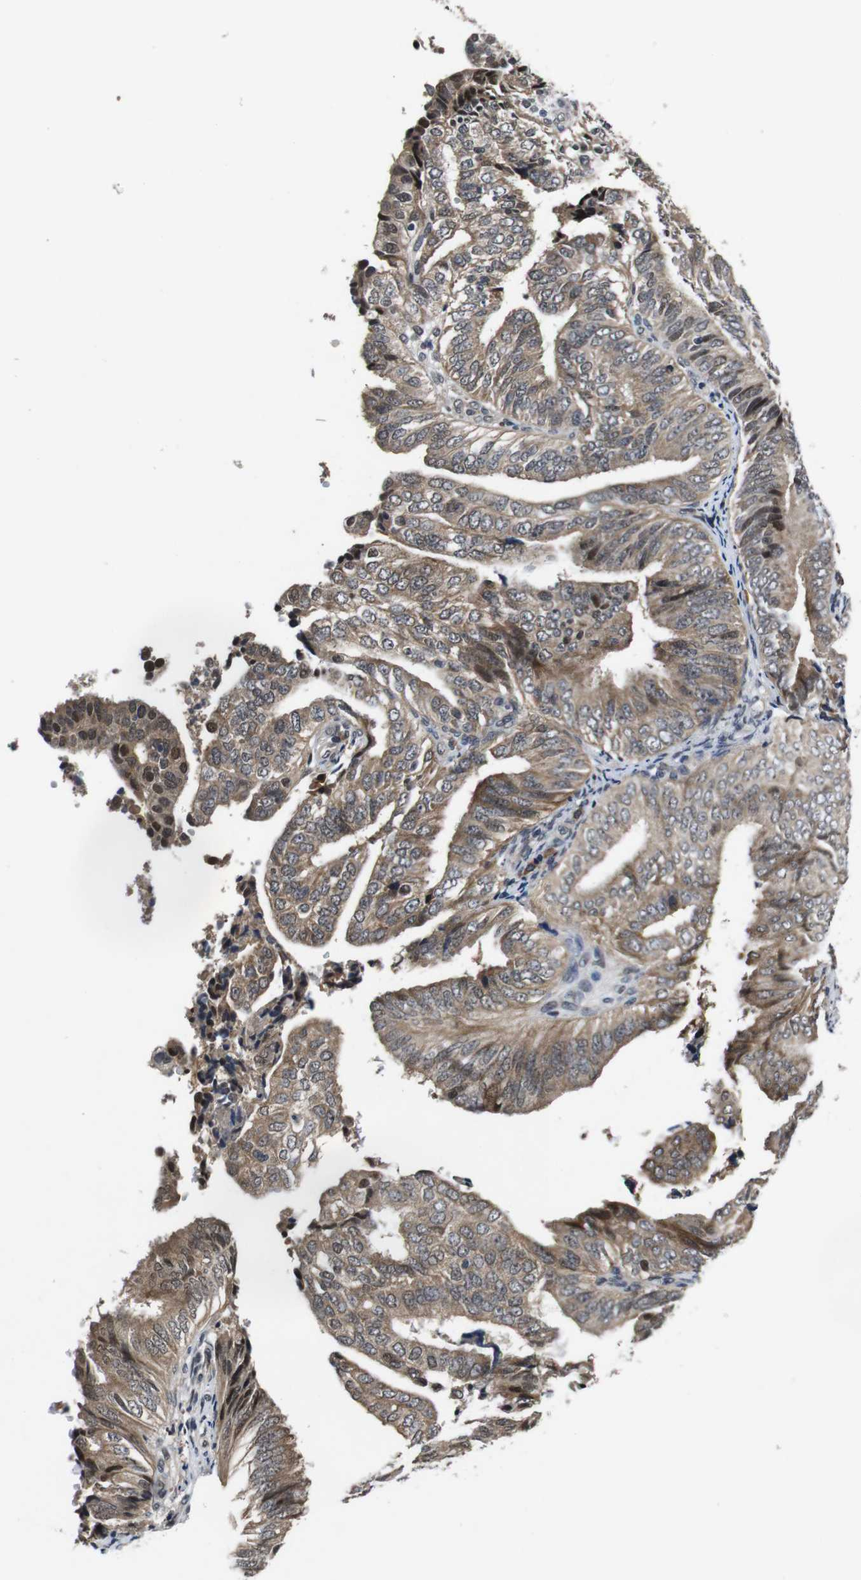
{"staining": {"intensity": "weak", "quantity": ">75%", "location": "cytoplasmic/membranous,nuclear"}, "tissue": "endometrial cancer", "cell_type": "Tumor cells", "image_type": "cancer", "snomed": [{"axis": "morphology", "description": "Adenocarcinoma, NOS"}, {"axis": "topography", "description": "Endometrium"}], "caption": "Immunohistochemistry (IHC) image of neoplastic tissue: adenocarcinoma (endometrial) stained using immunohistochemistry (IHC) shows low levels of weak protein expression localized specifically in the cytoplasmic/membranous and nuclear of tumor cells, appearing as a cytoplasmic/membranous and nuclear brown color.", "gene": "ZBTB46", "patient": {"sex": "female", "age": 58}}